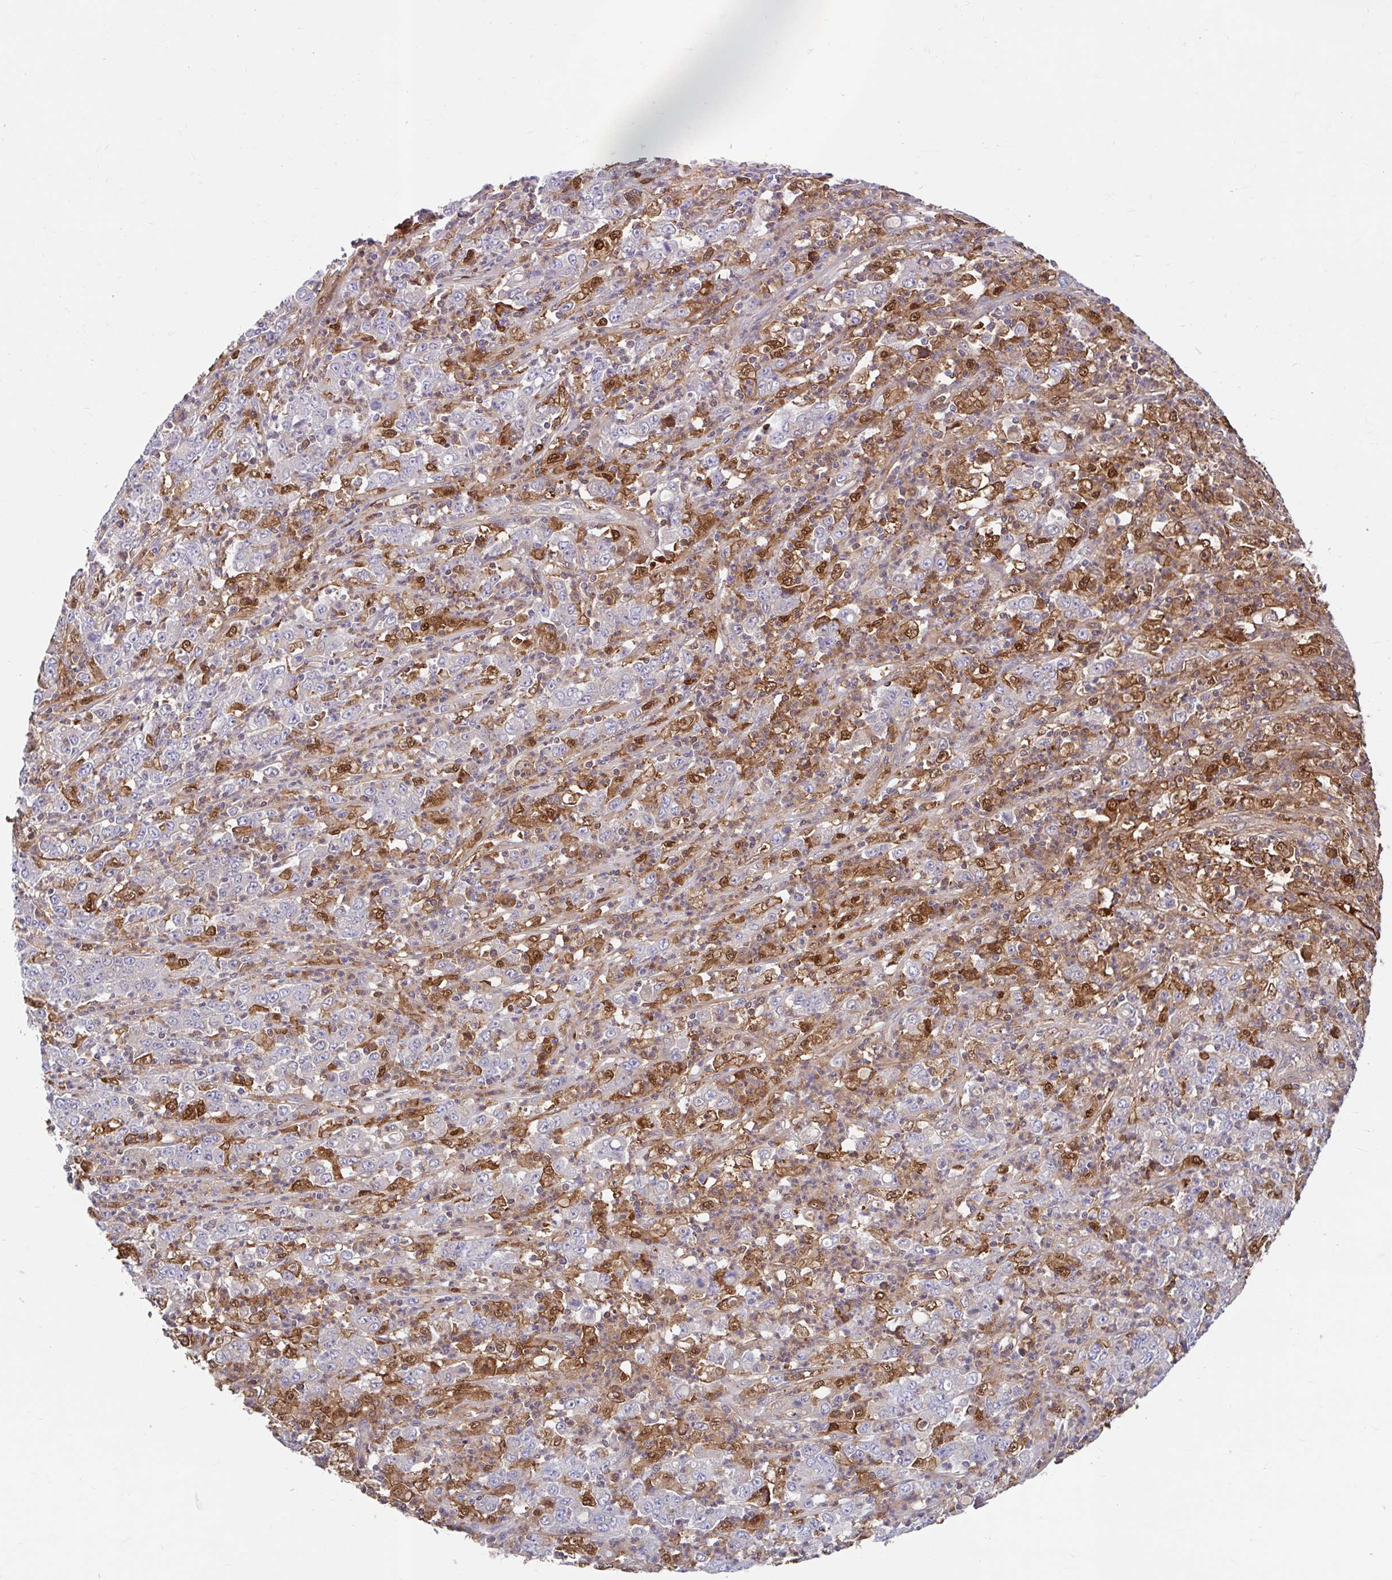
{"staining": {"intensity": "negative", "quantity": "none", "location": "none"}, "tissue": "stomach cancer", "cell_type": "Tumor cells", "image_type": "cancer", "snomed": [{"axis": "morphology", "description": "Adenocarcinoma, NOS"}, {"axis": "topography", "description": "Stomach, lower"}], "caption": "An immunohistochemistry (IHC) micrograph of stomach cancer is shown. There is no staining in tumor cells of stomach cancer.", "gene": "BLVRA", "patient": {"sex": "female", "age": 71}}